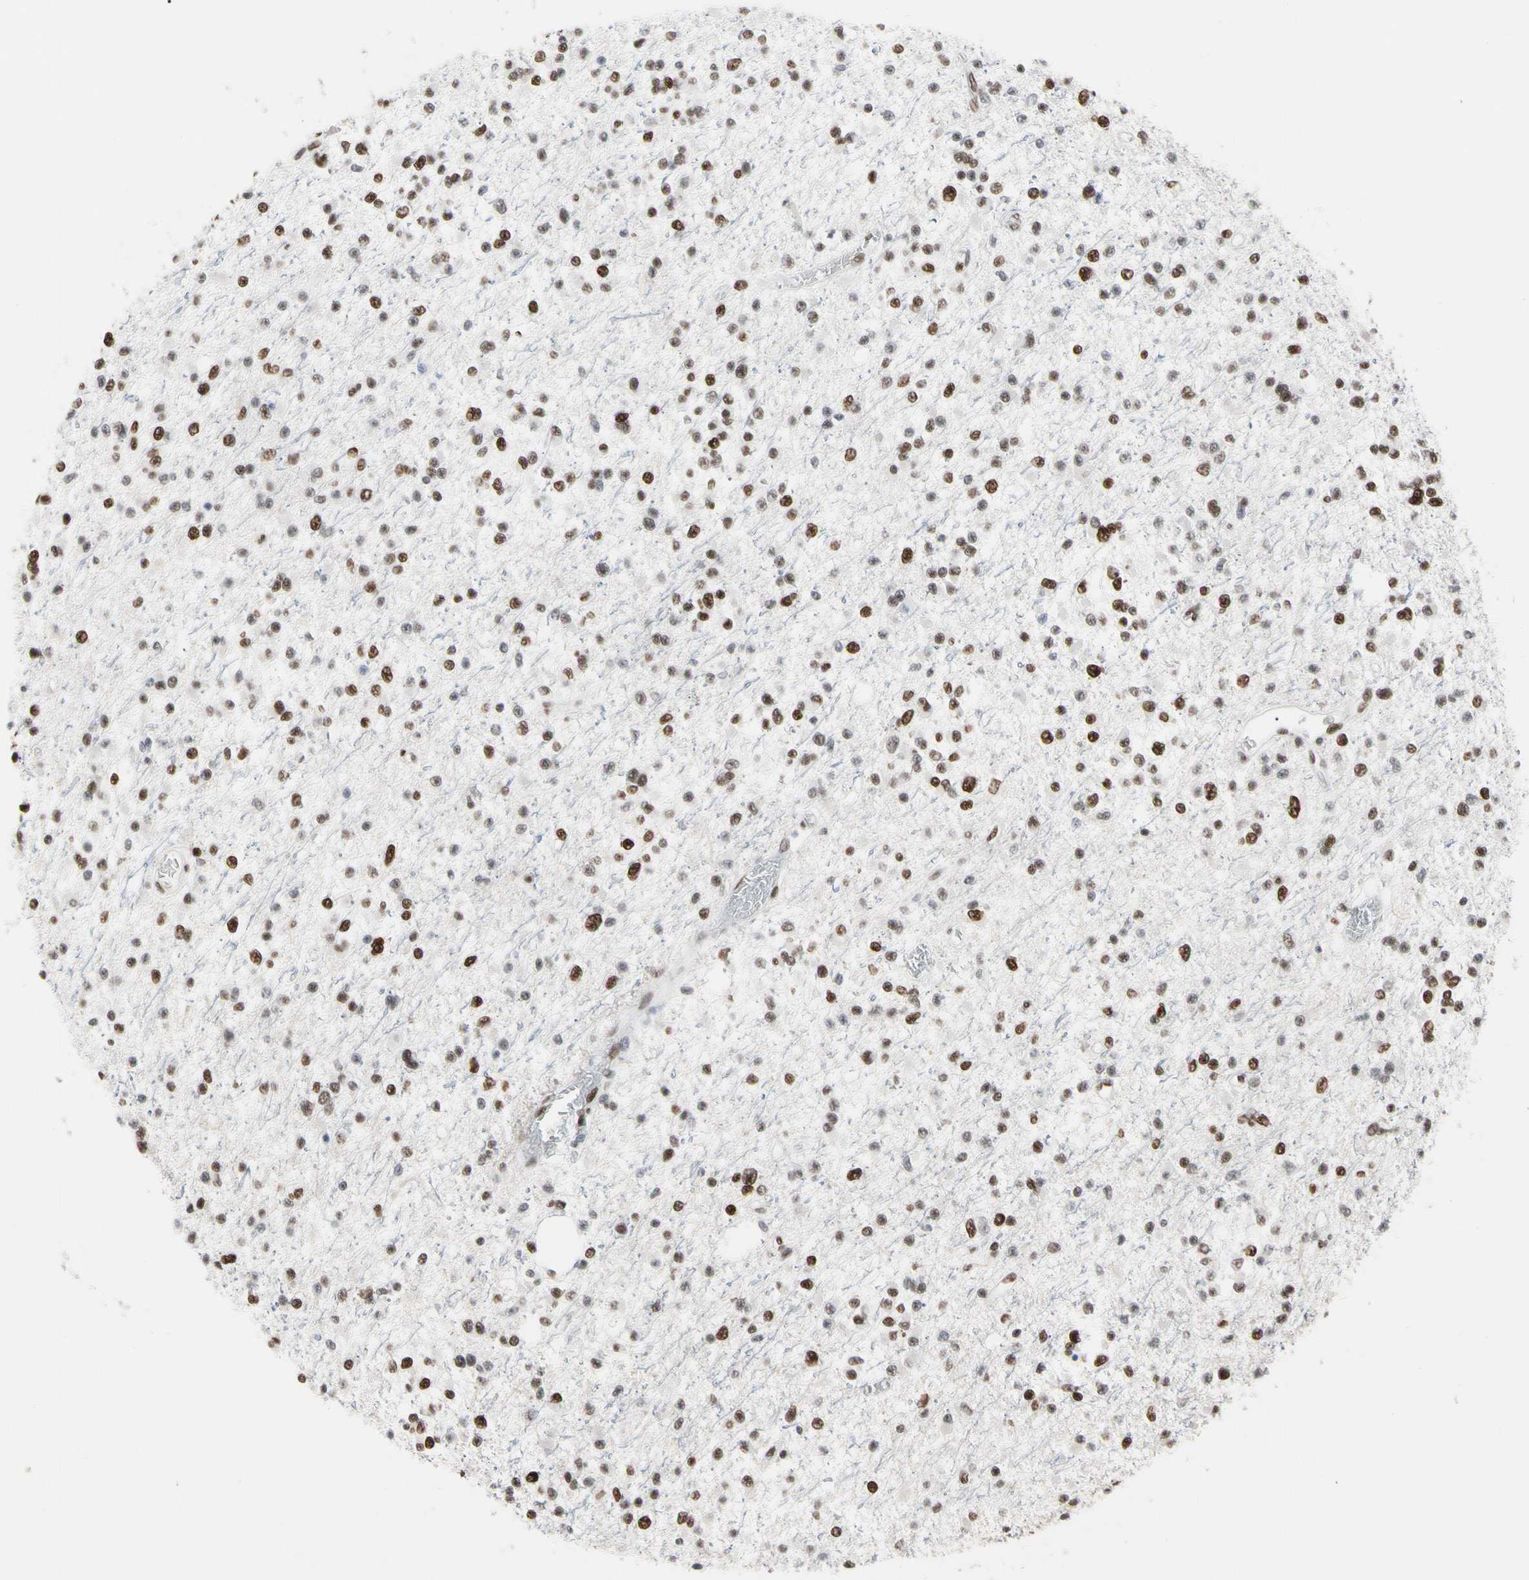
{"staining": {"intensity": "moderate", "quantity": ">75%", "location": "nuclear"}, "tissue": "glioma", "cell_type": "Tumor cells", "image_type": "cancer", "snomed": [{"axis": "morphology", "description": "Glioma, malignant, Low grade"}, {"axis": "topography", "description": "Brain"}], "caption": "Glioma stained with a brown dye demonstrates moderate nuclear positive staining in approximately >75% of tumor cells.", "gene": "FAM98B", "patient": {"sex": "female", "age": 22}}